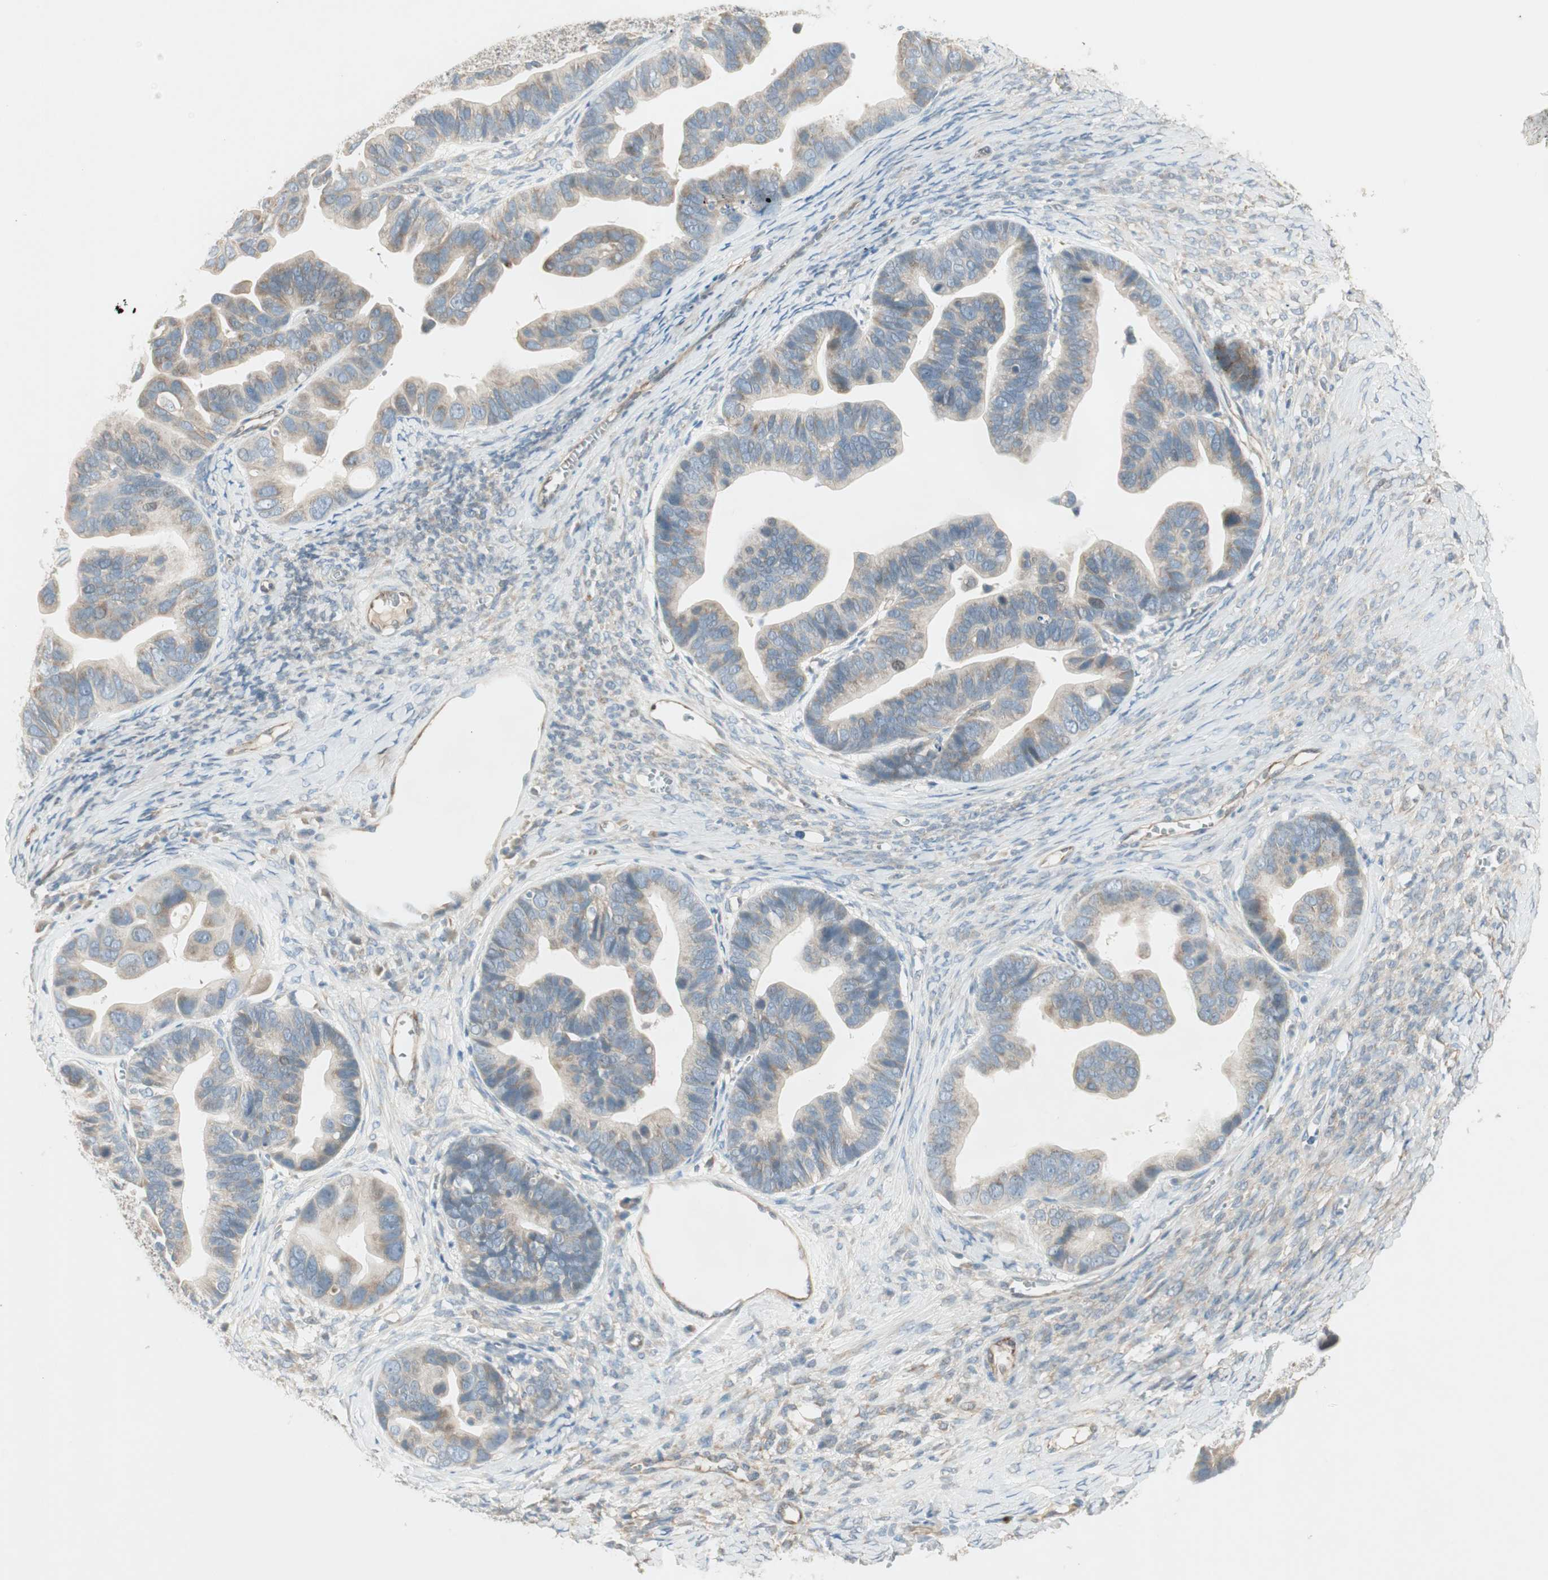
{"staining": {"intensity": "weak", "quantity": "<25%", "location": "cytoplasmic/membranous"}, "tissue": "ovarian cancer", "cell_type": "Tumor cells", "image_type": "cancer", "snomed": [{"axis": "morphology", "description": "Cystadenocarcinoma, serous, NOS"}, {"axis": "topography", "description": "Ovary"}], "caption": "Tumor cells are negative for brown protein staining in ovarian serous cystadenocarcinoma. (Brightfield microscopy of DAB immunohistochemistry (IHC) at high magnification).", "gene": "STON1-GTF2A1L", "patient": {"sex": "female", "age": 56}}